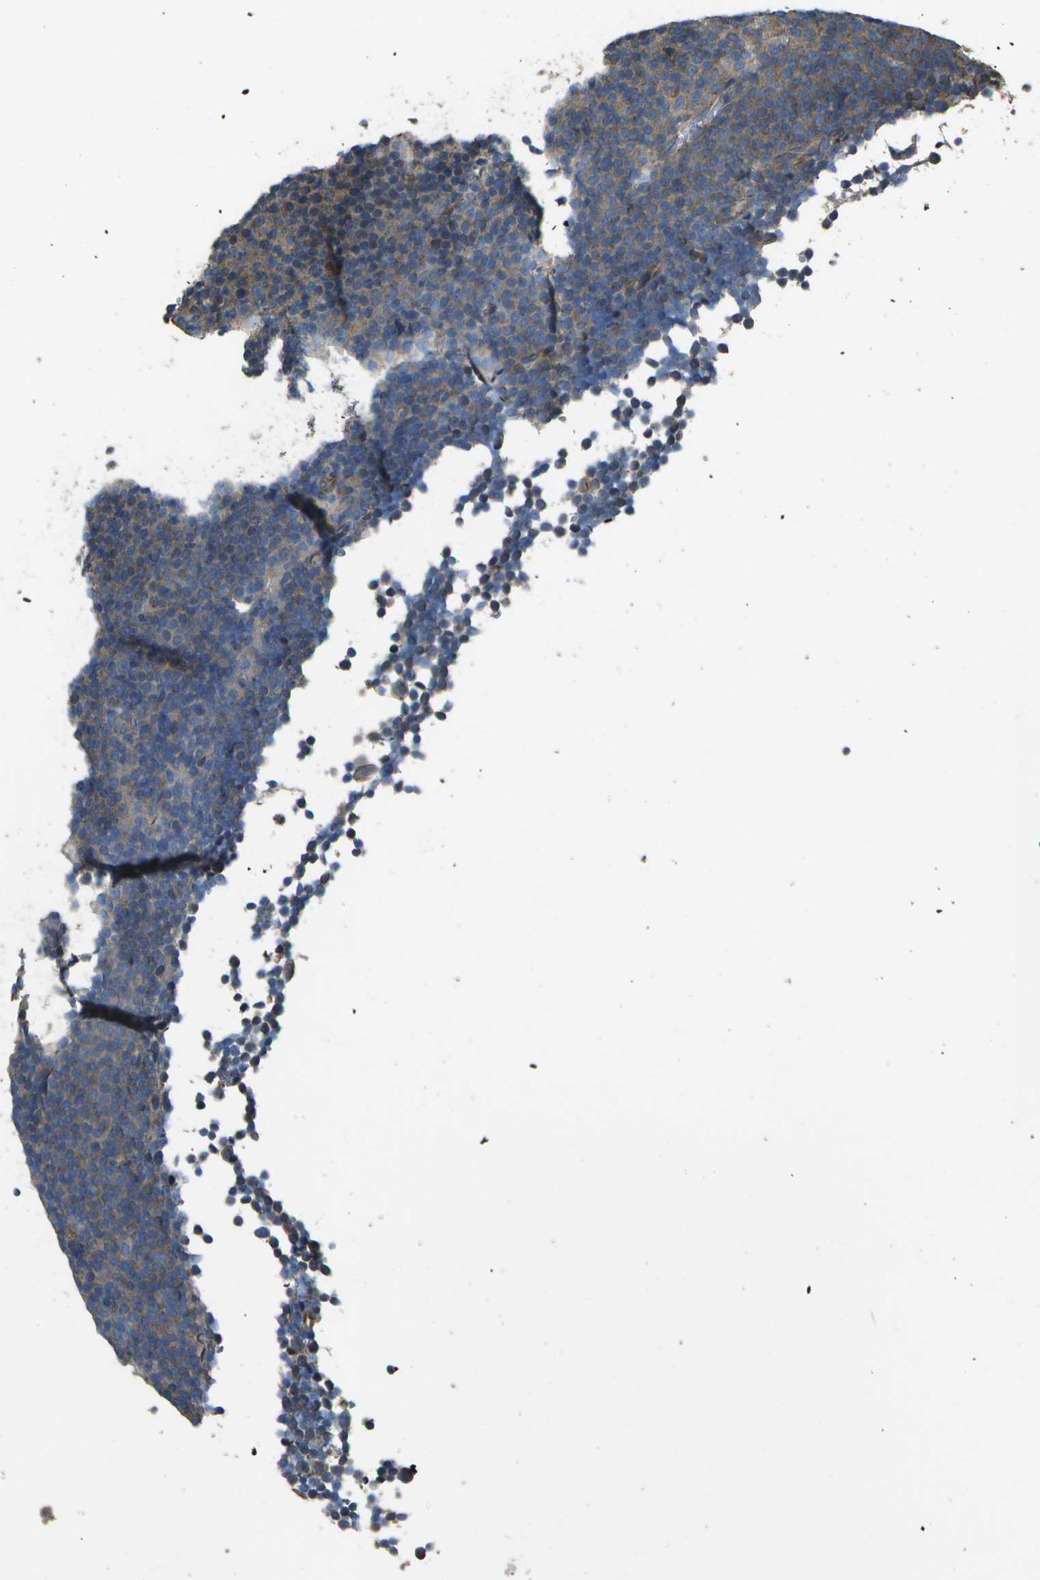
{"staining": {"intensity": "weak", "quantity": "25%-75%", "location": "cytoplasmic/membranous"}, "tissue": "lymphoma", "cell_type": "Tumor cells", "image_type": "cancer", "snomed": [{"axis": "morphology", "description": "Malignant lymphoma, non-Hodgkin's type, Low grade"}, {"axis": "topography", "description": "Lymph node"}], "caption": "Immunohistochemistry histopathology image of low-grade malignant lymphoma, non-Hodgkin's type stained for a protein (brown), which demonstrates low levels of weak cytoplasmic/membranous staining in about 25%-75% of tumor cells.", "gene": "CLNS1A", "patient": {"sex": "female", "age": 67}}